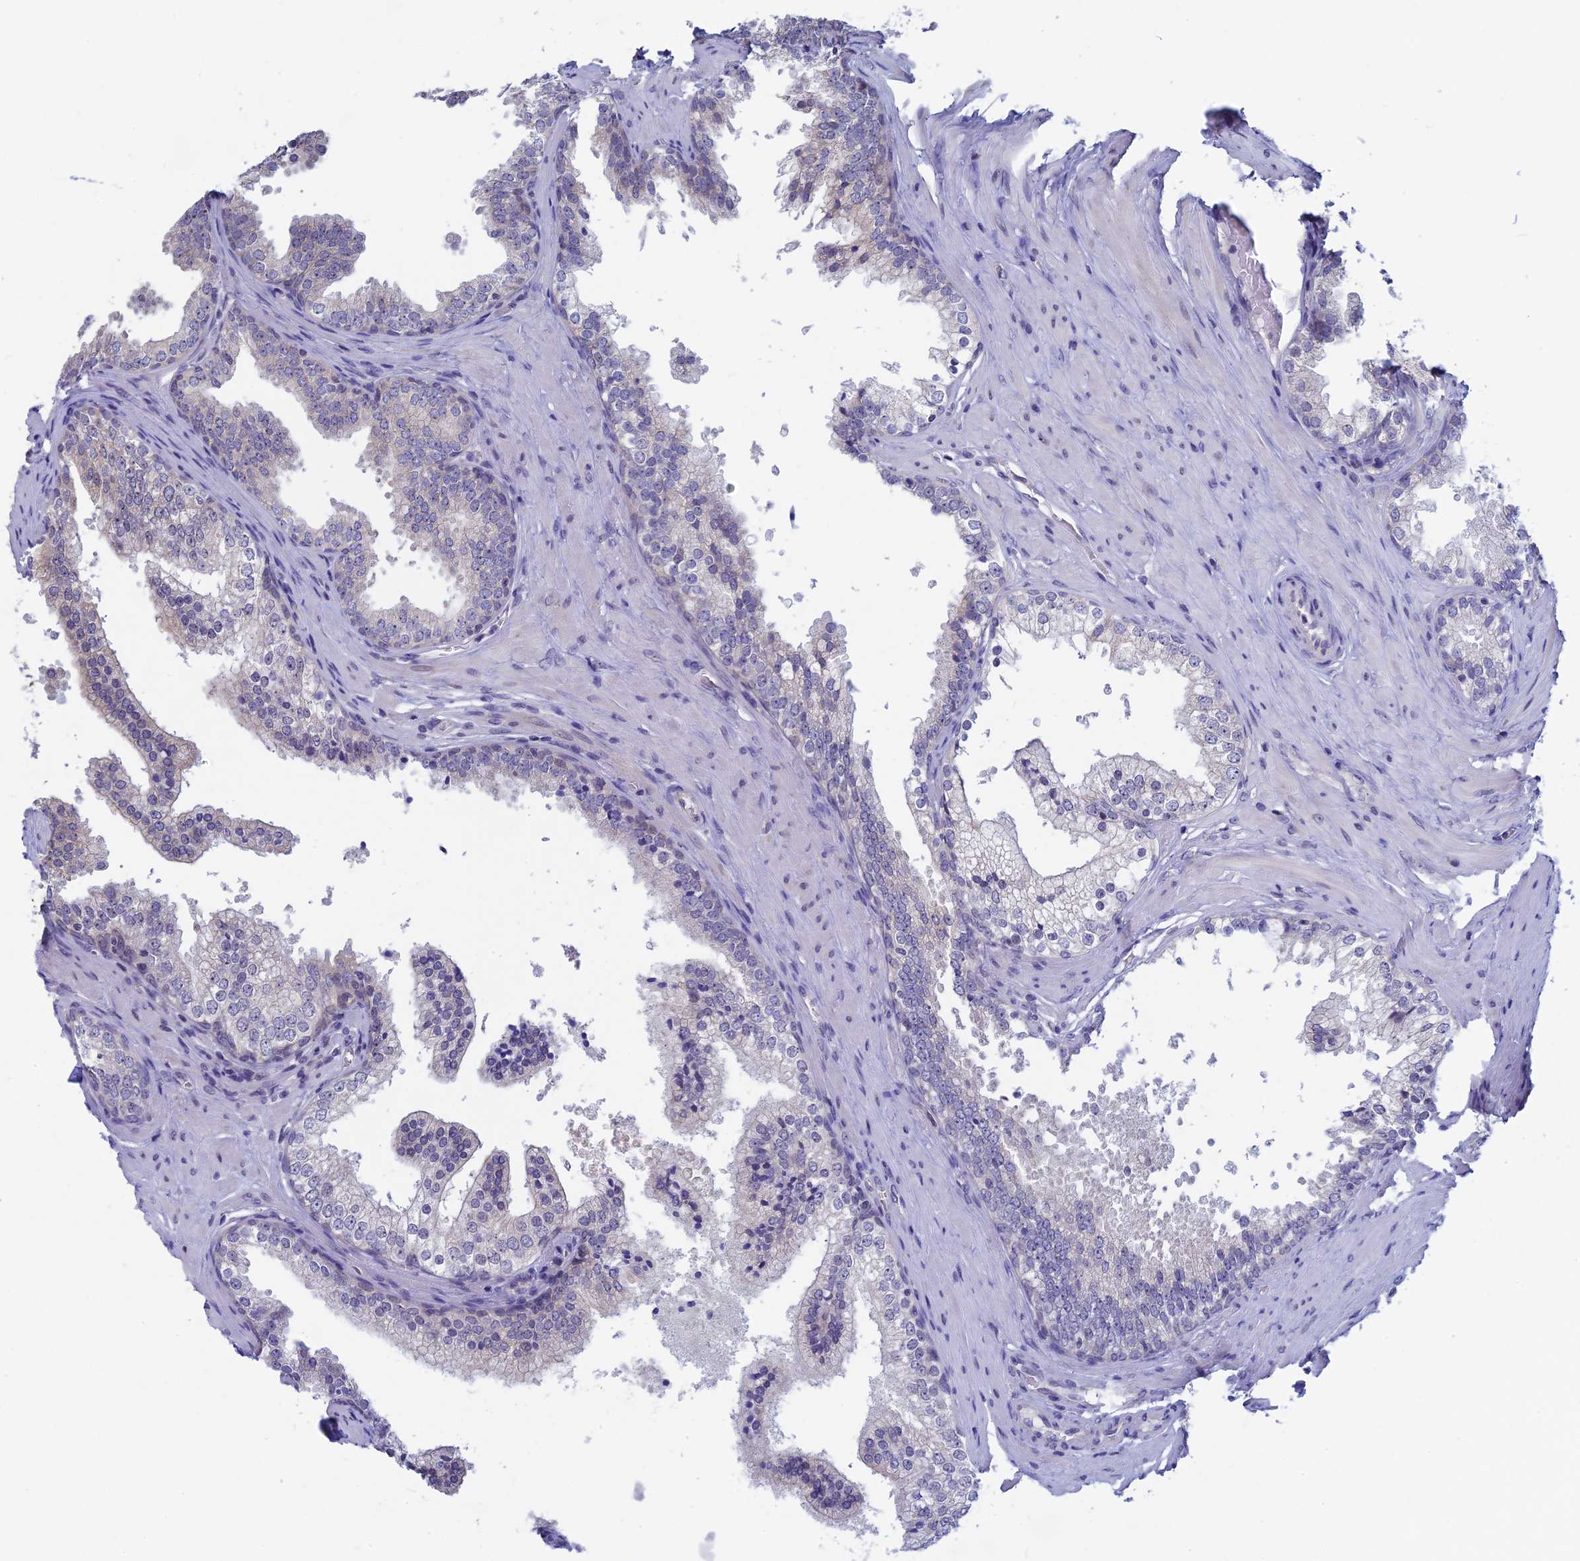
{"staining": {"intensity": "negative", "quantity": "none", "location": "none"}, "tissue": "prostate", "cell_type": "Glandular cells", "image_type": "normal", "snomed": [{"axis": "morphology", "description": "Normal tissue, NOS"}, {"axis": "topography", "description": "Prostate"}], "caption": "Micrograph shows no significant protein staining in glandular cells of unremarkable prostate. The staining was performed using DAB to visualize the protein expression in brown, while the nuclei were stained in blue with hematoxylin (Magnification: 20x).", "gene": "SPIRE1", "patient": {"sex": "male", "age": 60}}